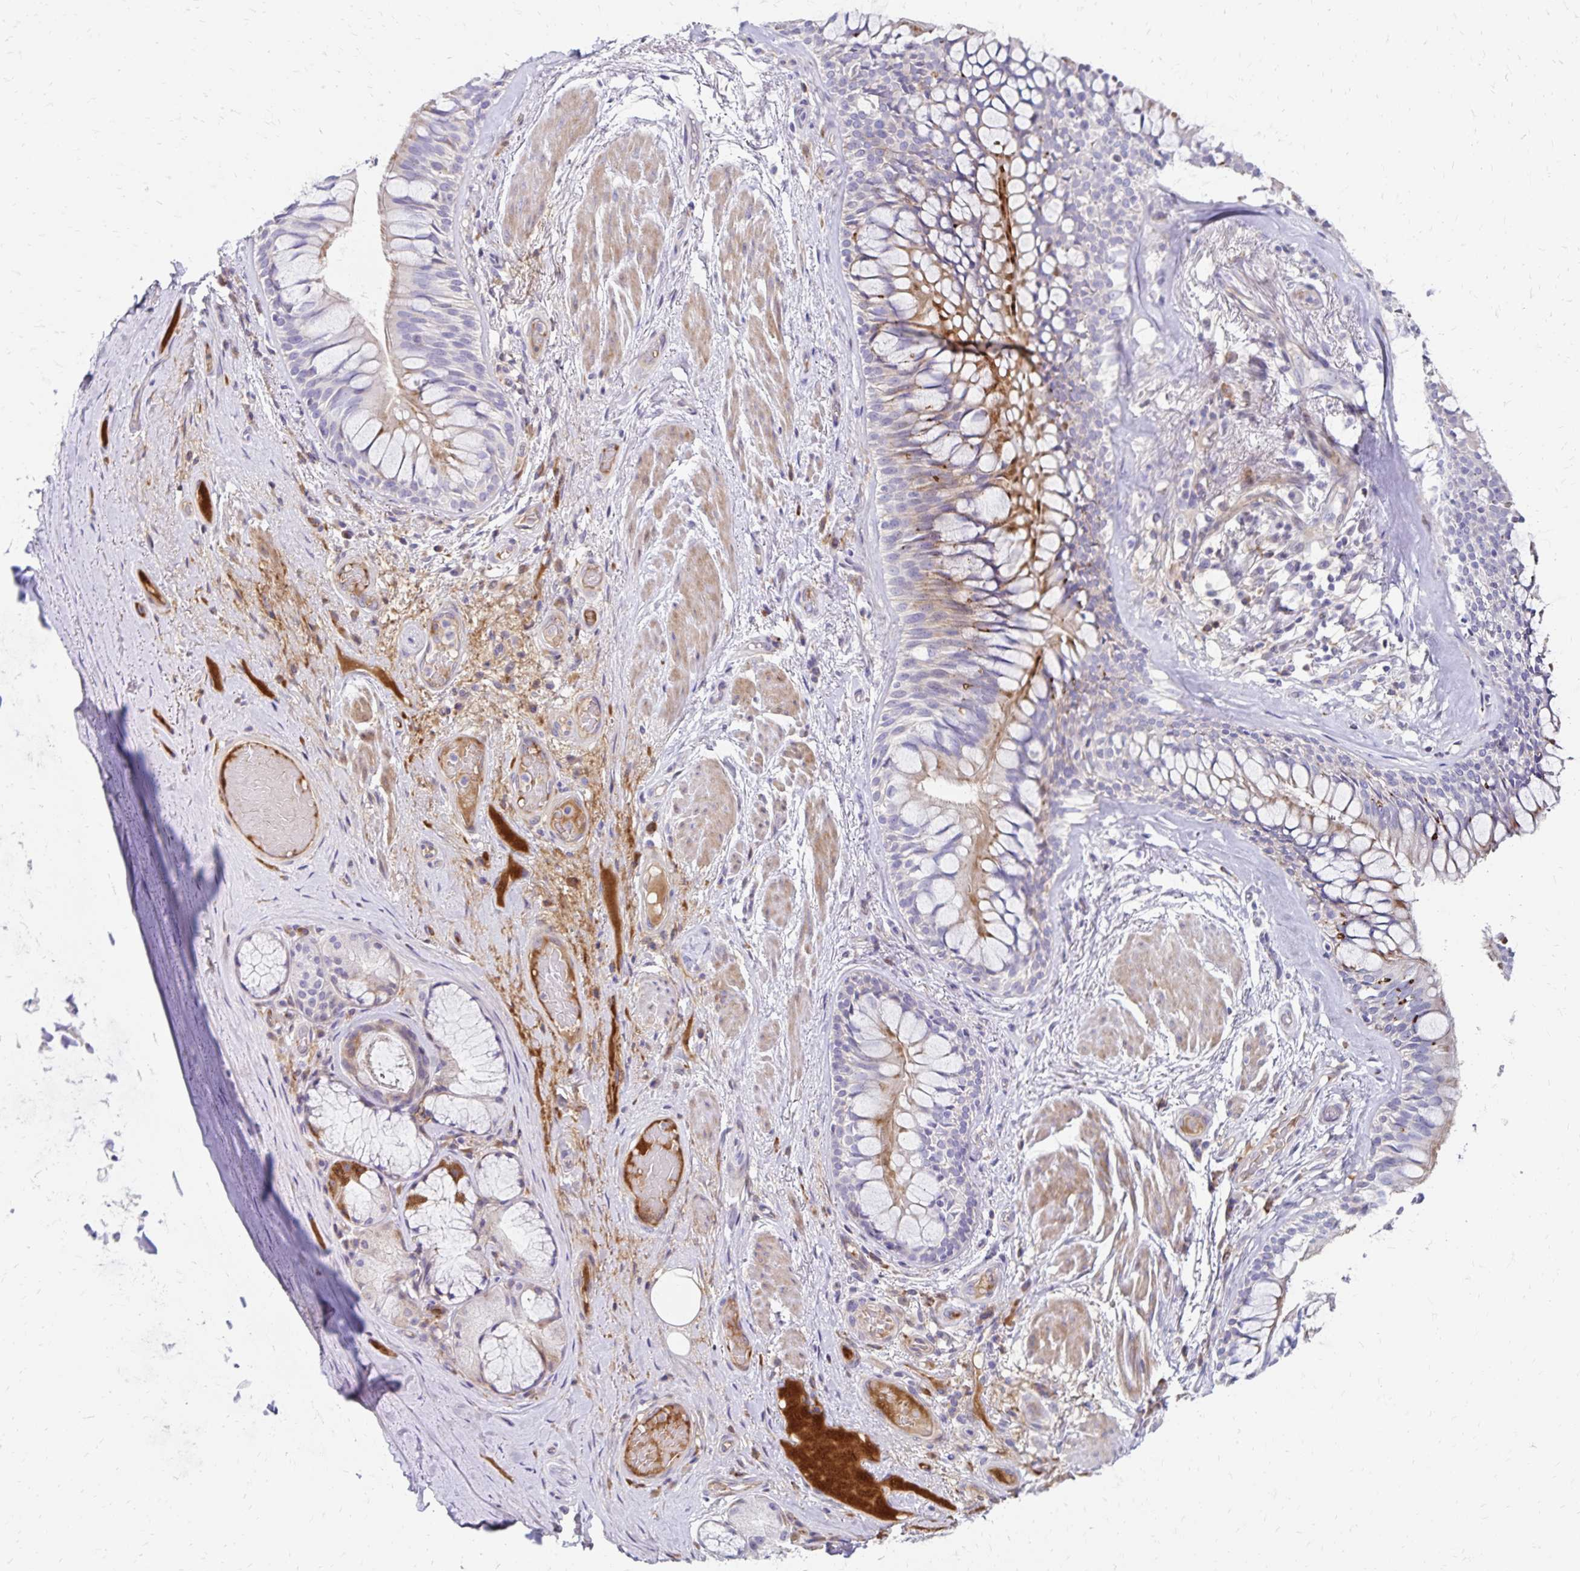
{"staining": {"intensity": "weak", "quantity": "<25%", "location": "cytoplasmic/membranous"}, "tissue": "adipose tissue", "cell_type": "Adipocytes", "image_type": "normal", "snomed": [{"axis": "morphology", "description": "Normal tissue, NOS"}, {"axis": "topography", "description": "Cartilage tissue"}, {"axis": "topography", "description": "Bronchus"}], "caption": "IHC photomicrograph of benign human adipose tissue stained for a protein (brown), which demonstrates no staining in adipocytes.", "gene": "NECAP1", "patient": {"sex": "male", "age": 64}}